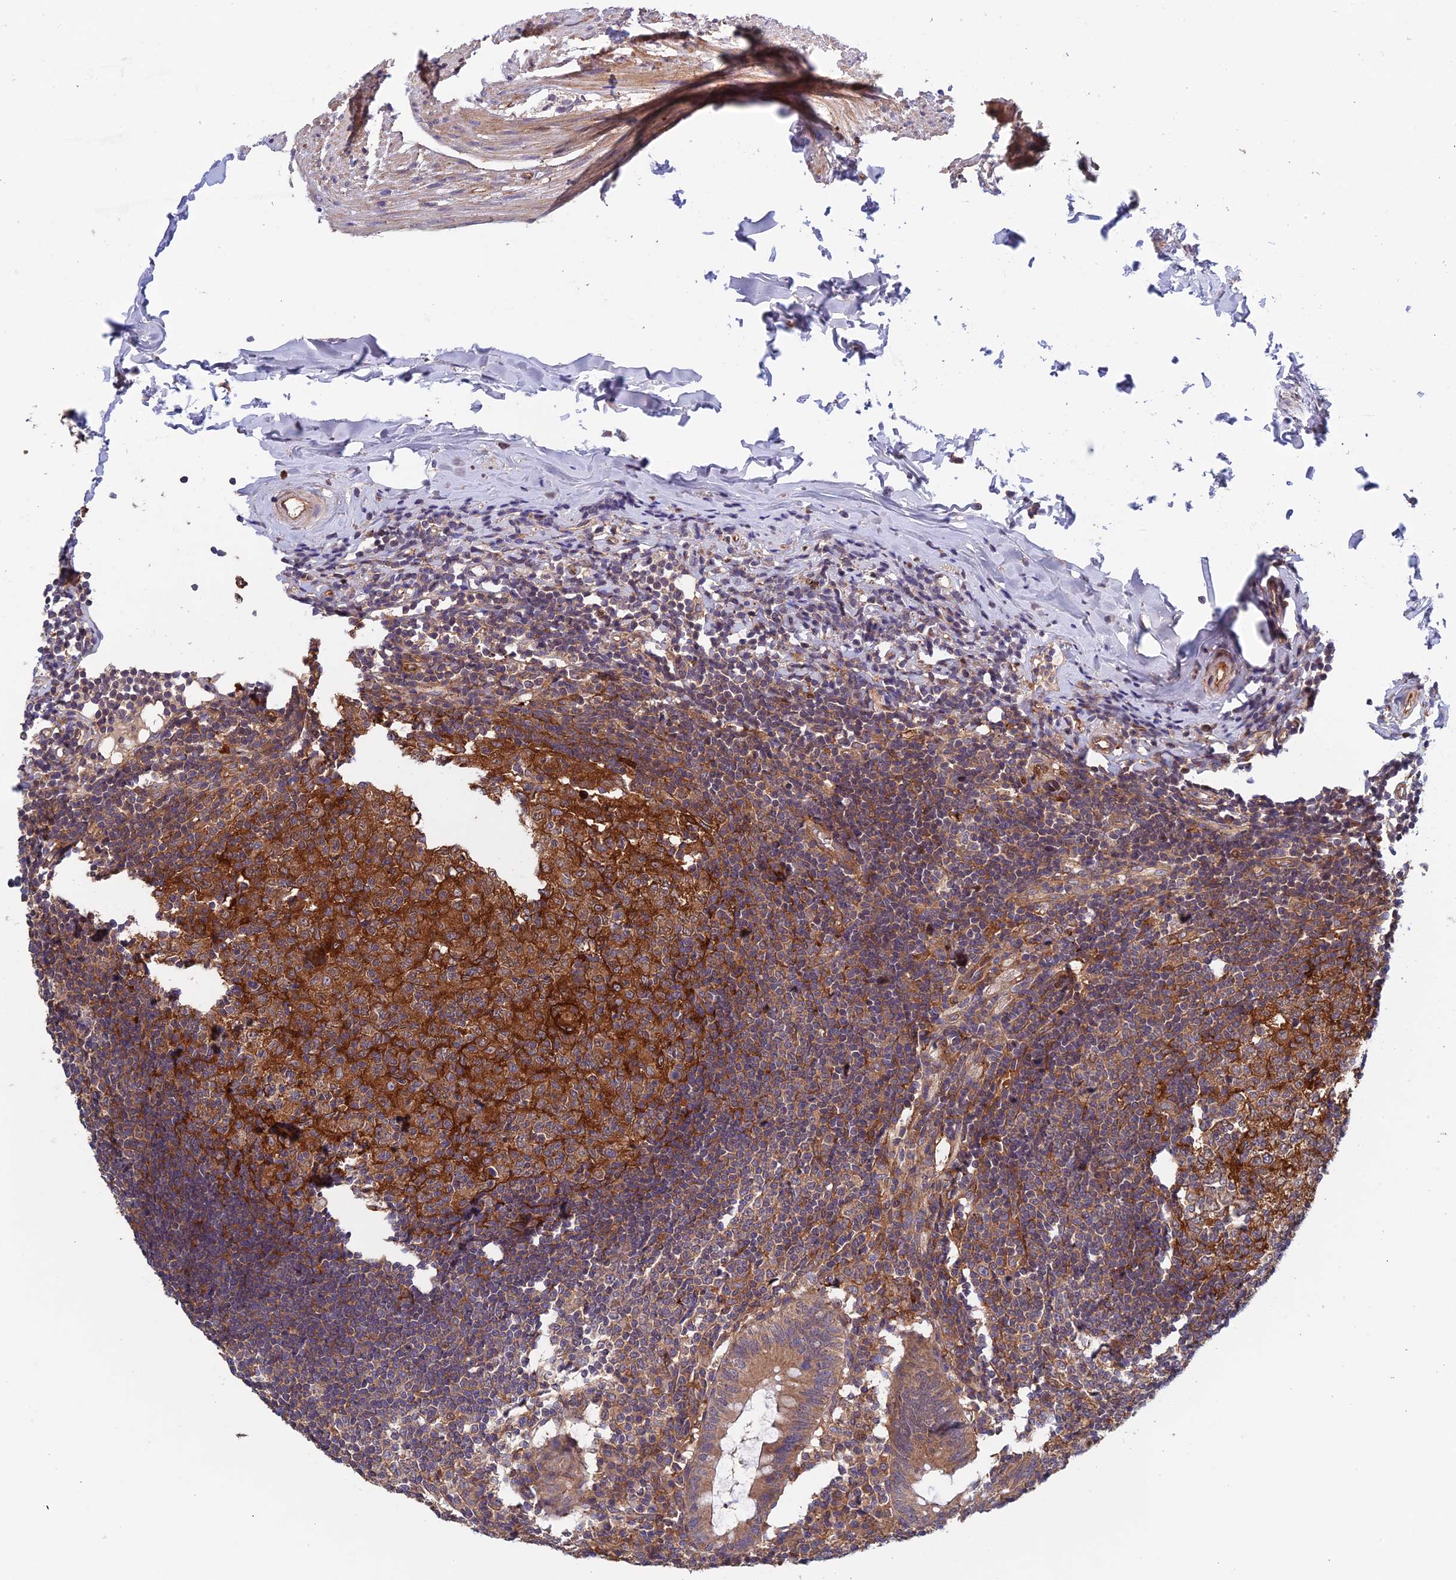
{"staining": {"intensity": "weak", "quantity": ">75%", "location": "cytoplasmic/membranous"}, "tissue": "appendix", "cell_type": "Glandular cells", "image_type": "normal", "snomed": [{"axis": "morphology", "description": "Normal tissue, NOS"}, {"axis": "topography", "description": "Appendix"}], "caption": "Immunohistochemistry (IHC) micrograph of normal human appendix stained for a protein (brown), which demonstrates low levels of weak cytoplasmic/membranous staining in about >75% of glandular cells.", "gene": "NUDT16L1", "patient": {"sex": "female", "age": 54}}